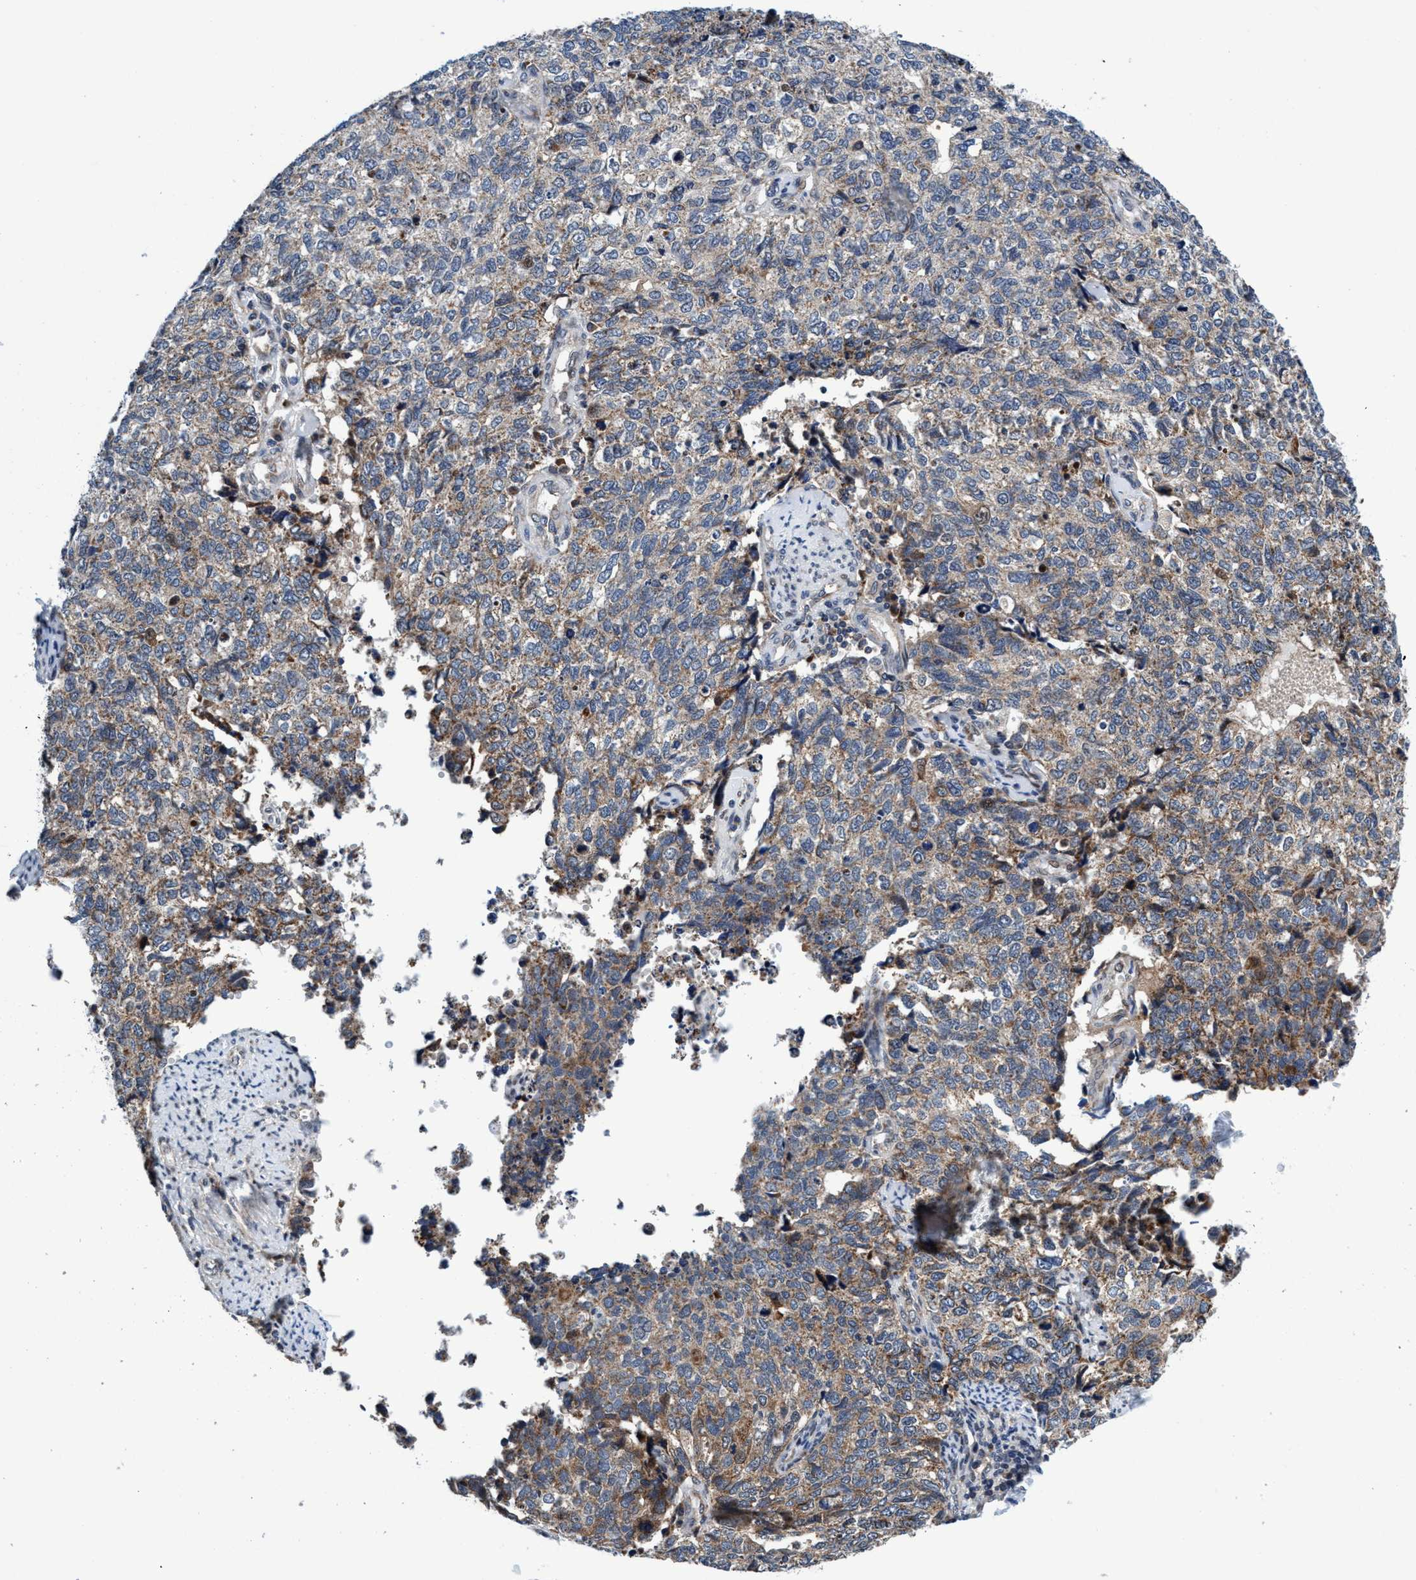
{"staining": {"intensity": "weak", "quantity": "<25%", "location": "cytoplasmic/membranous"}, "tissue": "cervical cancer", "cell_type": "Tumor cells", "image_type": "cancer", "snomed": [{"axis": "morphology", "description": "Squamous cell carcinoma, NOS"}, {"axis": "topography", "description": "Cervix"}], "caption": "This is an immunohistochemistry (IHC) micrograph of cervical squamous cell carcinoma. There is no positivity in tumor cells.", "gene": "AGAP2", "patient": {"sex": "female", "age": 63}}